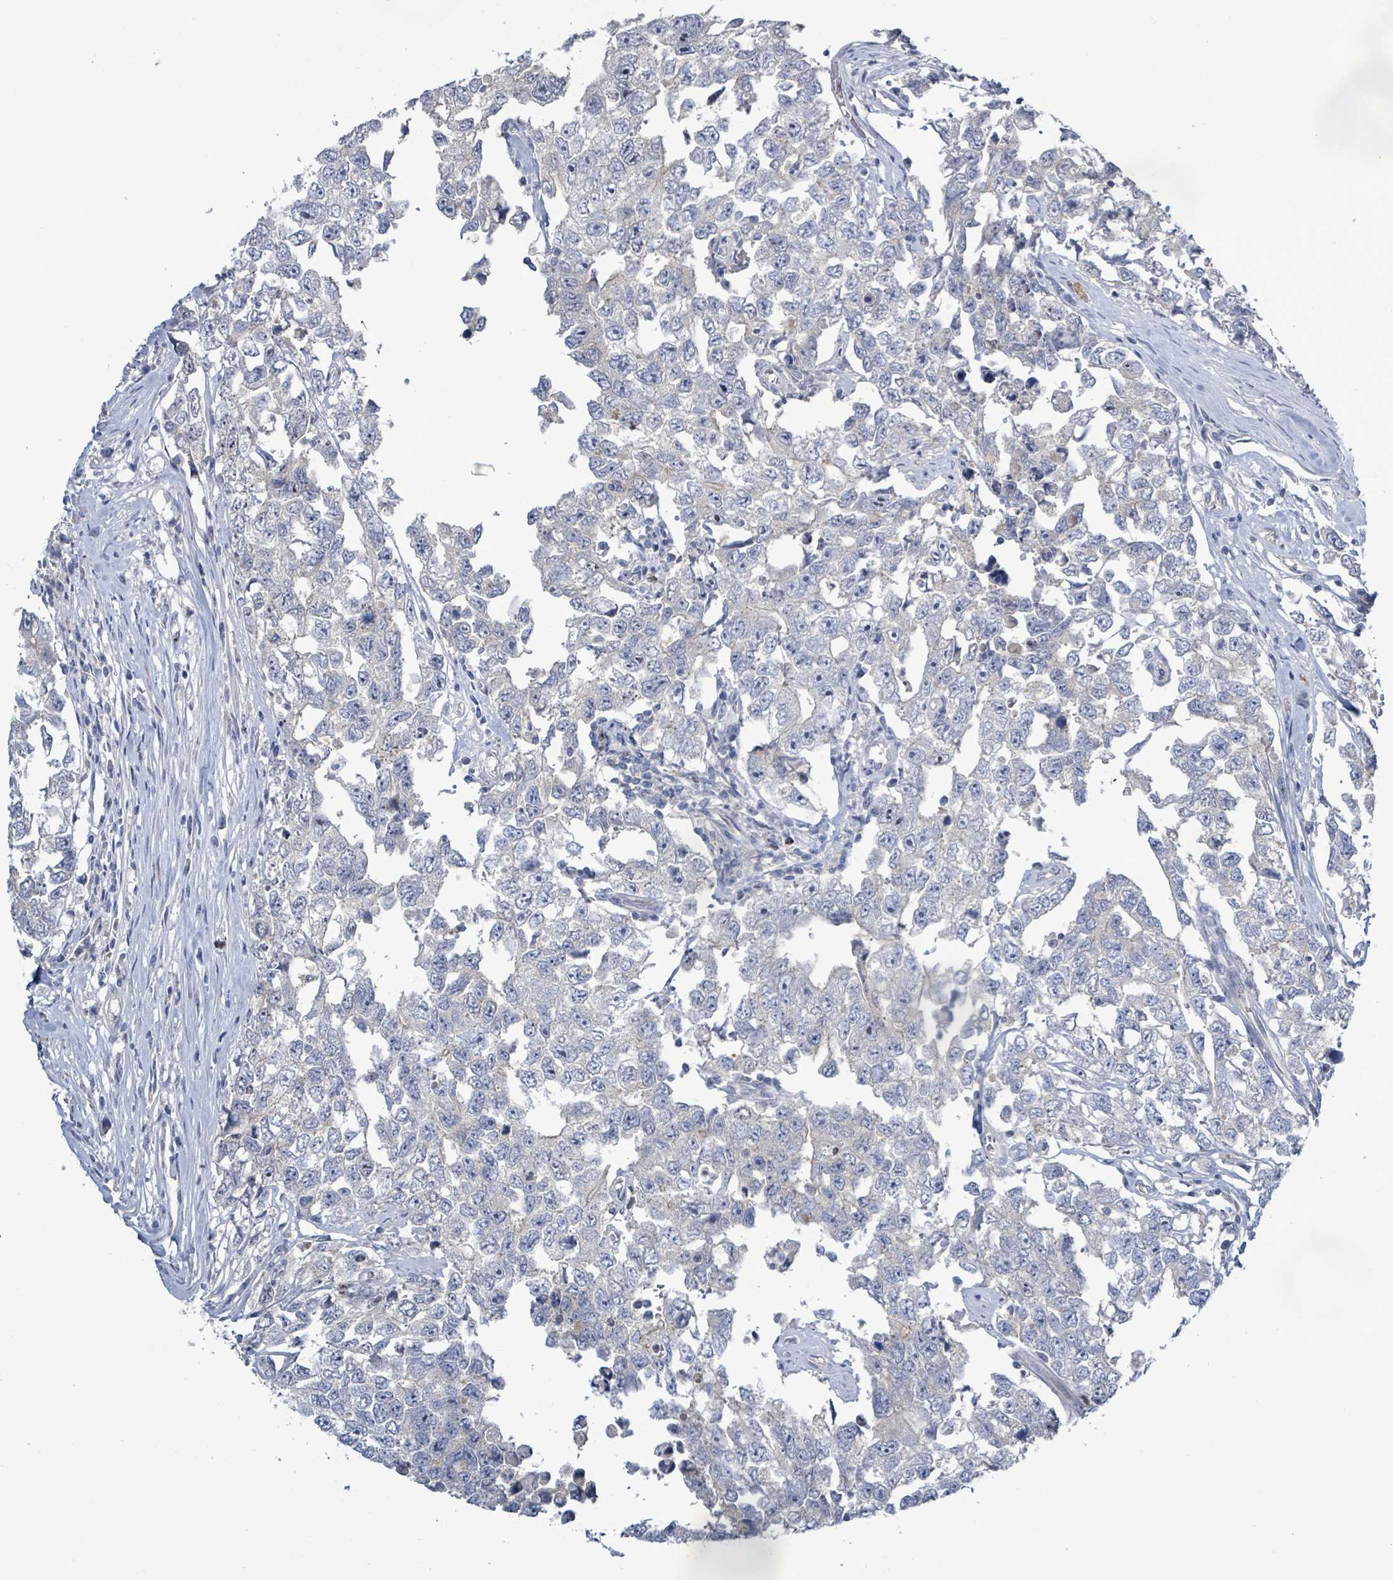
{"staining": {"intensity": "negative", "quantity": "none", "location": "none"}, "tissue": "testis cancer", "cell_type": "Tumor cells", "image_type": "cancer", "snomed": [{"axis": "morphology", "description": "Carcinoma, Embryonal, NOS"}, {"axis": "topography", "description": "Testis"}], "caption": "This is an immunohistochemistry photomicrograph of testis embryonal carcinoma. There is no positivity in tumor cells.", "gene": "KRAS", "patient": {"sex": "male", "age": 22}}